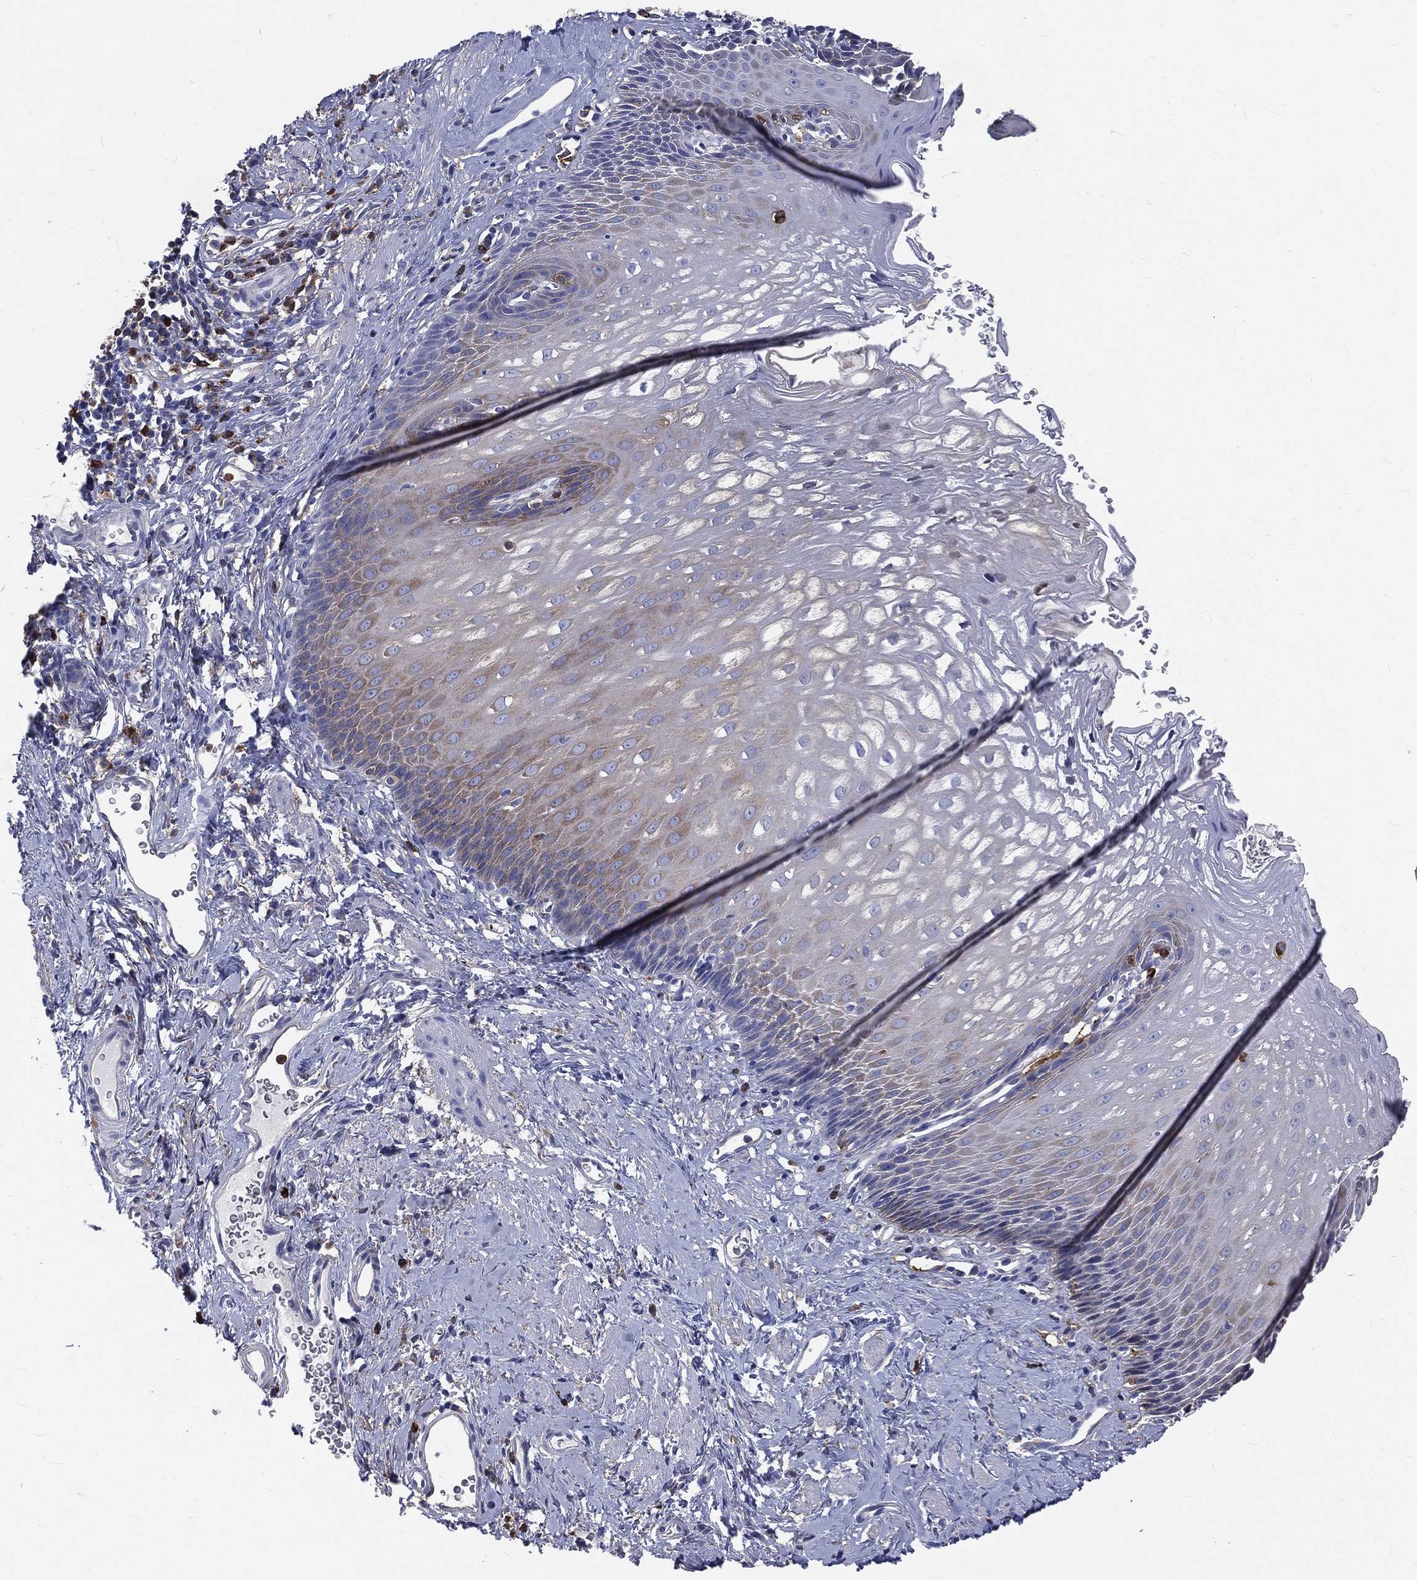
{"staining": {"intensity": "negative", "quantity": "none", "location": "none"}, "tissue": "esophagus", "cell_type": "Squamous epithelial cells", "image_type": "normal", "snomed": [{"axis": "morphology", "description": "Normal tissue, NOS"}, {"axis": "topography", "description": "Esophagus"}], "caption": "Immunohistochemistry photomicrograph of unremarkable esophagus stained for a protein (brown), which exhibits no staining in squamous epithelial cells.", "gene": "BASP1", "patient": {"sex": "male", "age": 64}}